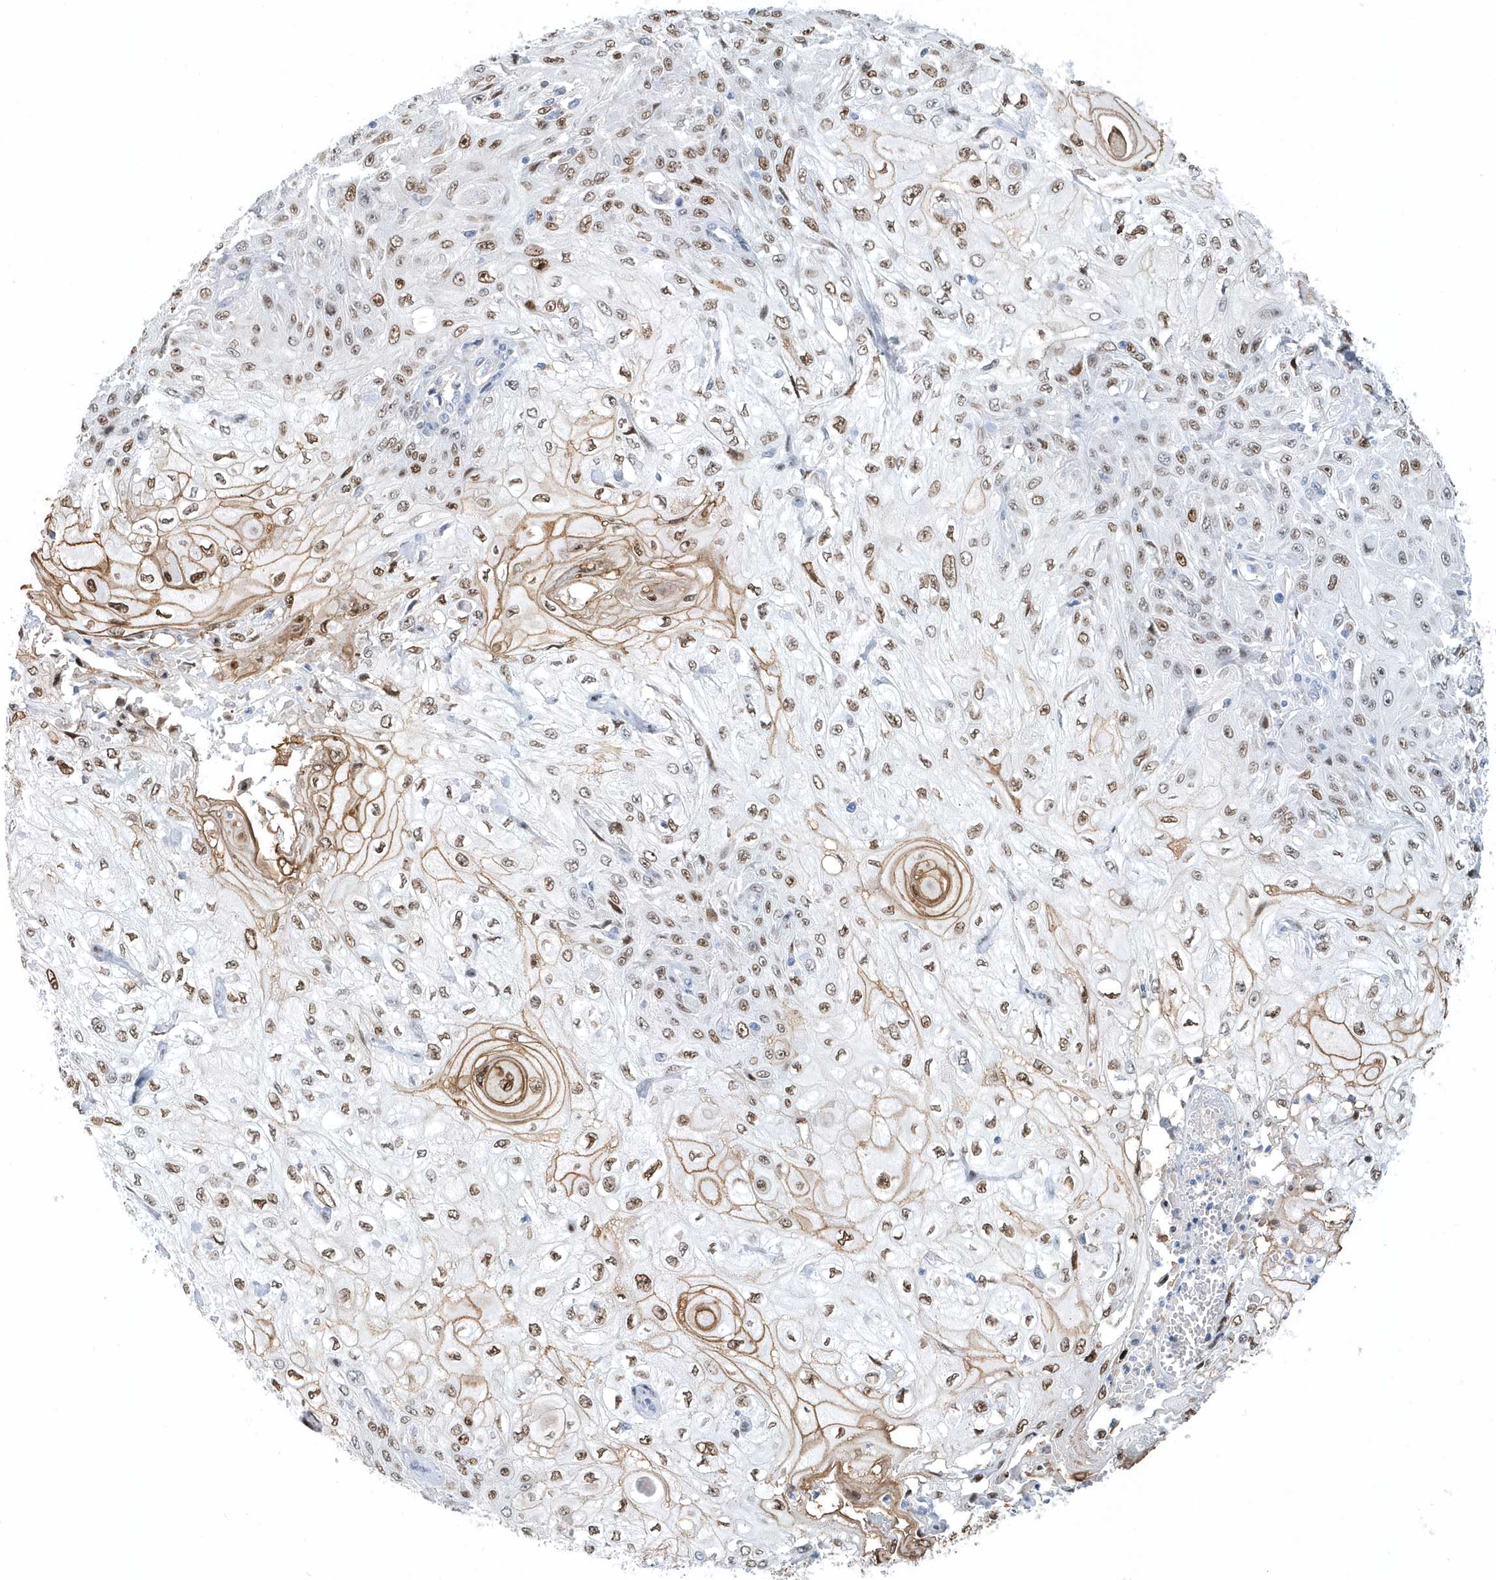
{"staining": {"intensity": "moderate", "quantity": "25%-75%", "location": "cytoplasmic/membranous,nuclear"}, "tissue": "skin cancer", "cell_type": "Tumor cells", "image_type": "cancer", "snomed": [{"axis": "morphology", "description": "Squamous cell carcinoma, NOS"}, {"axis": "morphology", "description": "Squamous cell carcinoma, metastatic, NOS"}, {"axis": "topography", "description": "Skin"}, {"axis": "topography", "description": "Lymph node"}], "caption": "DAB (3,3'-diaminobenzidine) immunohistochemical staining of skin metastatic squamous cell carcinoma exhibits moderate cytoplasmic/membranous and nuclear protein expression in about 25%-75% of tumor cells. The protein is shown in brown color, while the nuclei are stained blue.", "gene": "MACROH2A2", "patient": {"sex": "male", "age": 75}}